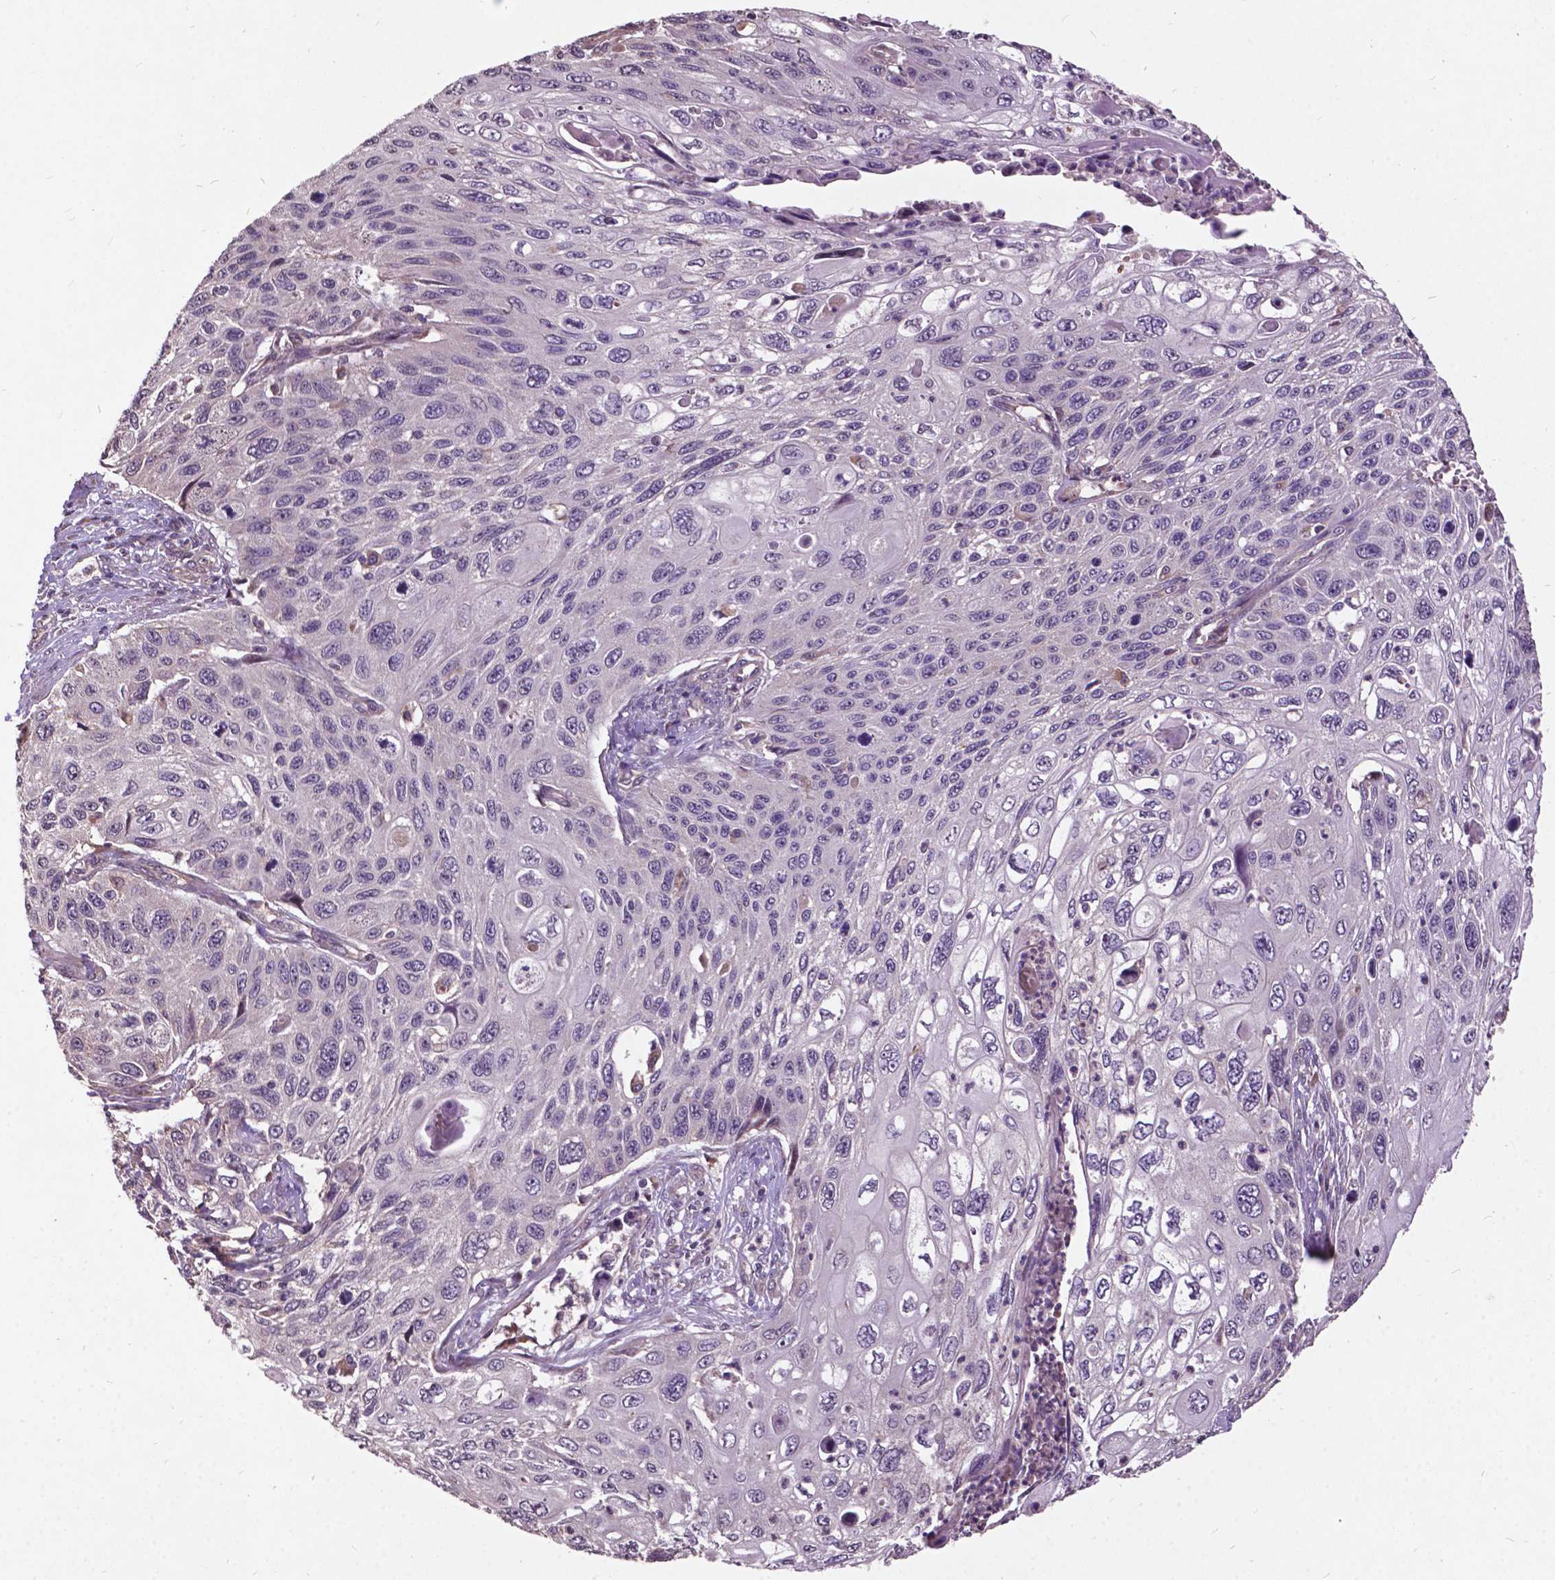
{"staining": {"intensity": "negative", "quantity": "none", "location": "none"}, "tissue": "cervical cancer", "cell_type": "Tumor cells", "image_type": "cancer", "snomed": [{"axis": "morphology", "description": "Squamous cell carcinoma, NOS"}, {"axis": "topography", "description": "Cervix"}], "caption": "The image reveals no staining of tumor cells in cervical squamous cell carcinoma.", "gene": "AP1S3", "patient": {"sex": "female", "age": 70}}